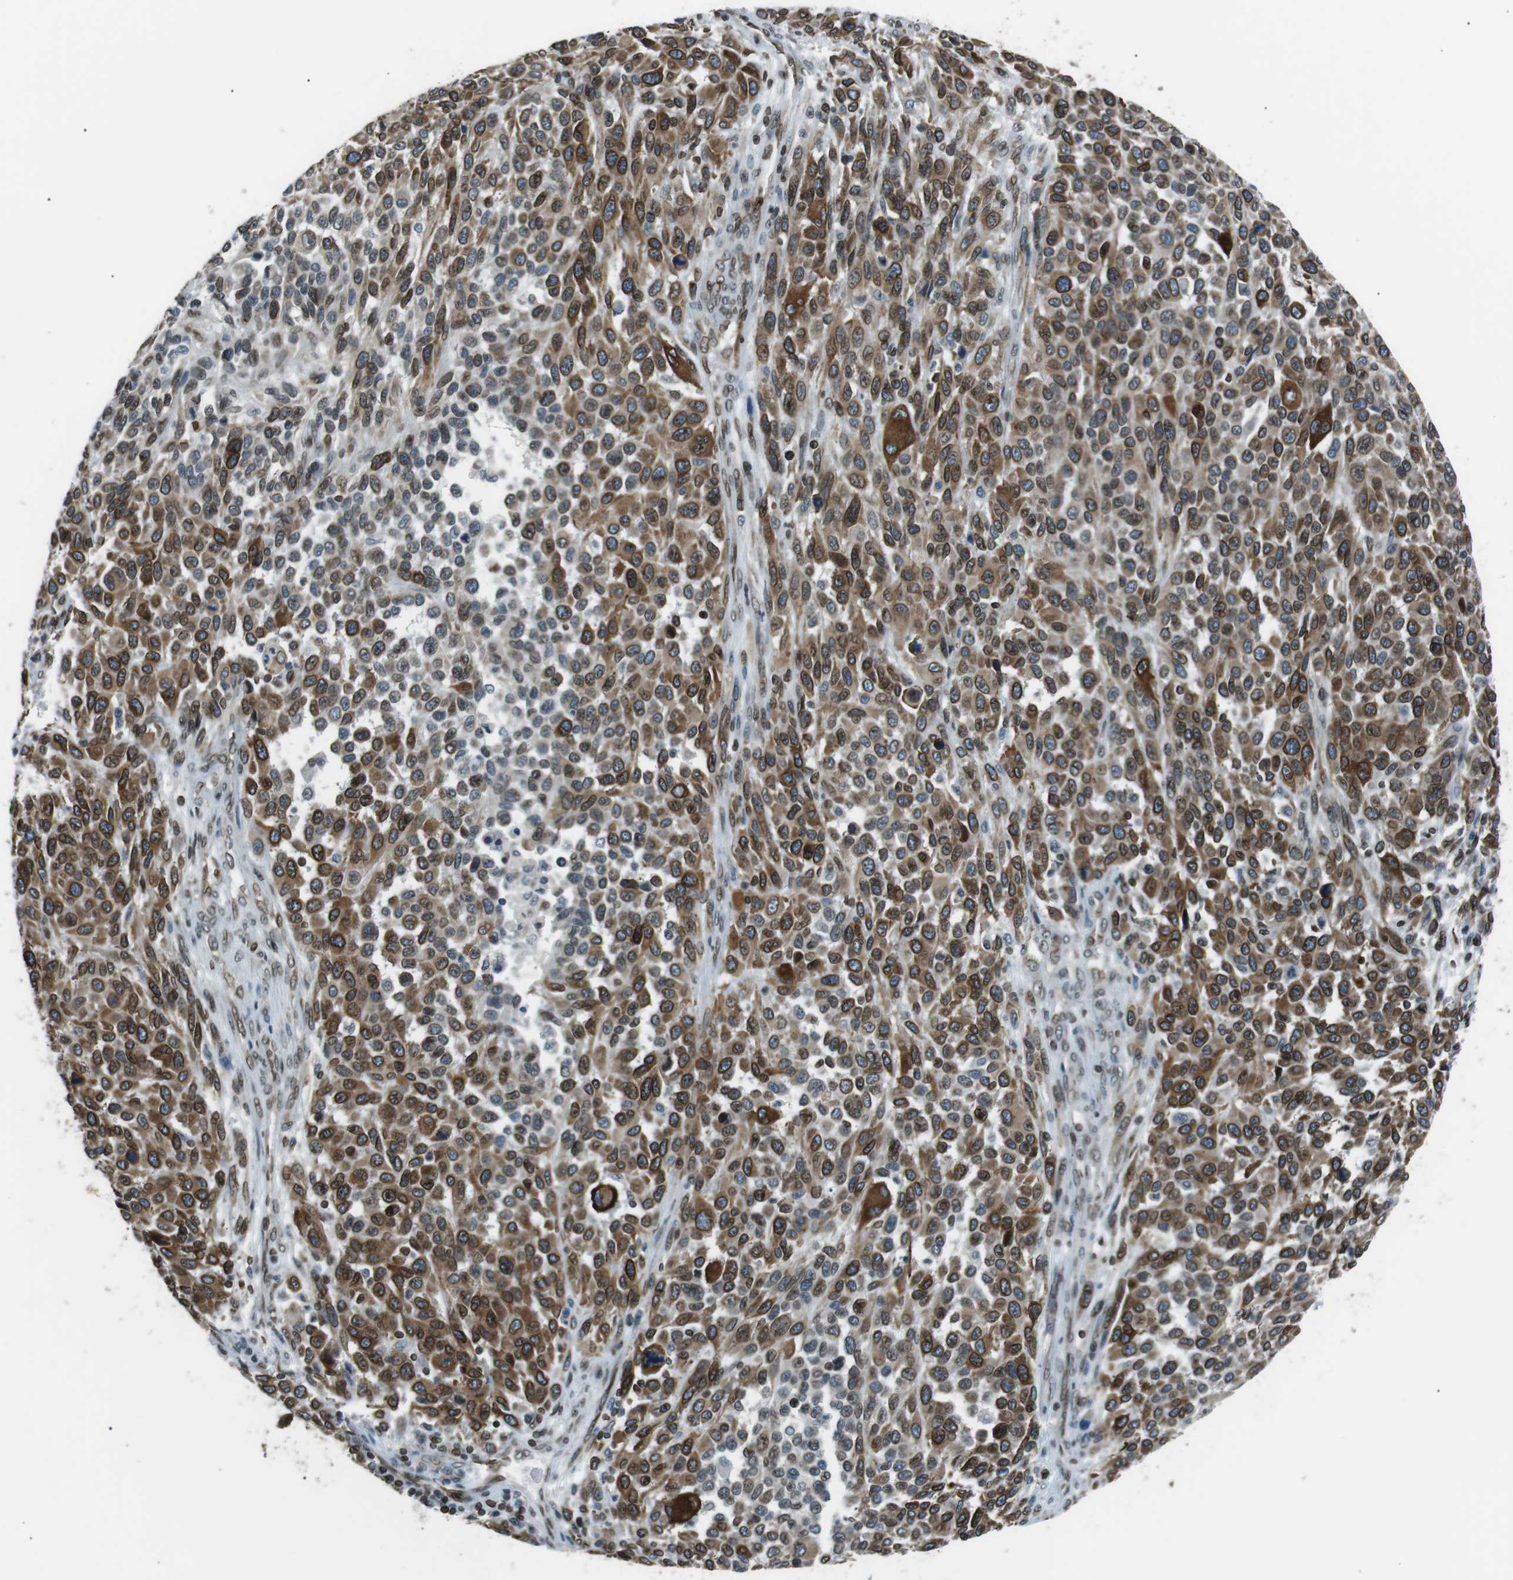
{"staining": {"intensity": "moderate", "quantity": ">75%", "location": "cytoplasmic/membranous,nuclear"}, "tissue": "melanoma", "cell_type": "Tumor cells", "image_type": "cancer", "snomed": [{"axis": "morphology", "description": "Malignant melanoma, Metastatic site"}, {"axis": "topography", "description": "Lymph node"}], "caption": "High-magnification brightfield microscopy of malignant melanoma (metastatic site) stained with DAB (3,3'-diaminobenzidine) (brown) and counterstained with hematoxylin (blue). tumor cells exhibit moderate cytoplasmic/membranous and nuclear staining is seen in approximately>75% of cells. Ihc stains the protein in brown and the nuclei are stained blue.", "gene": "TMX4", "patient": {"sex": "male", "age": 61}}